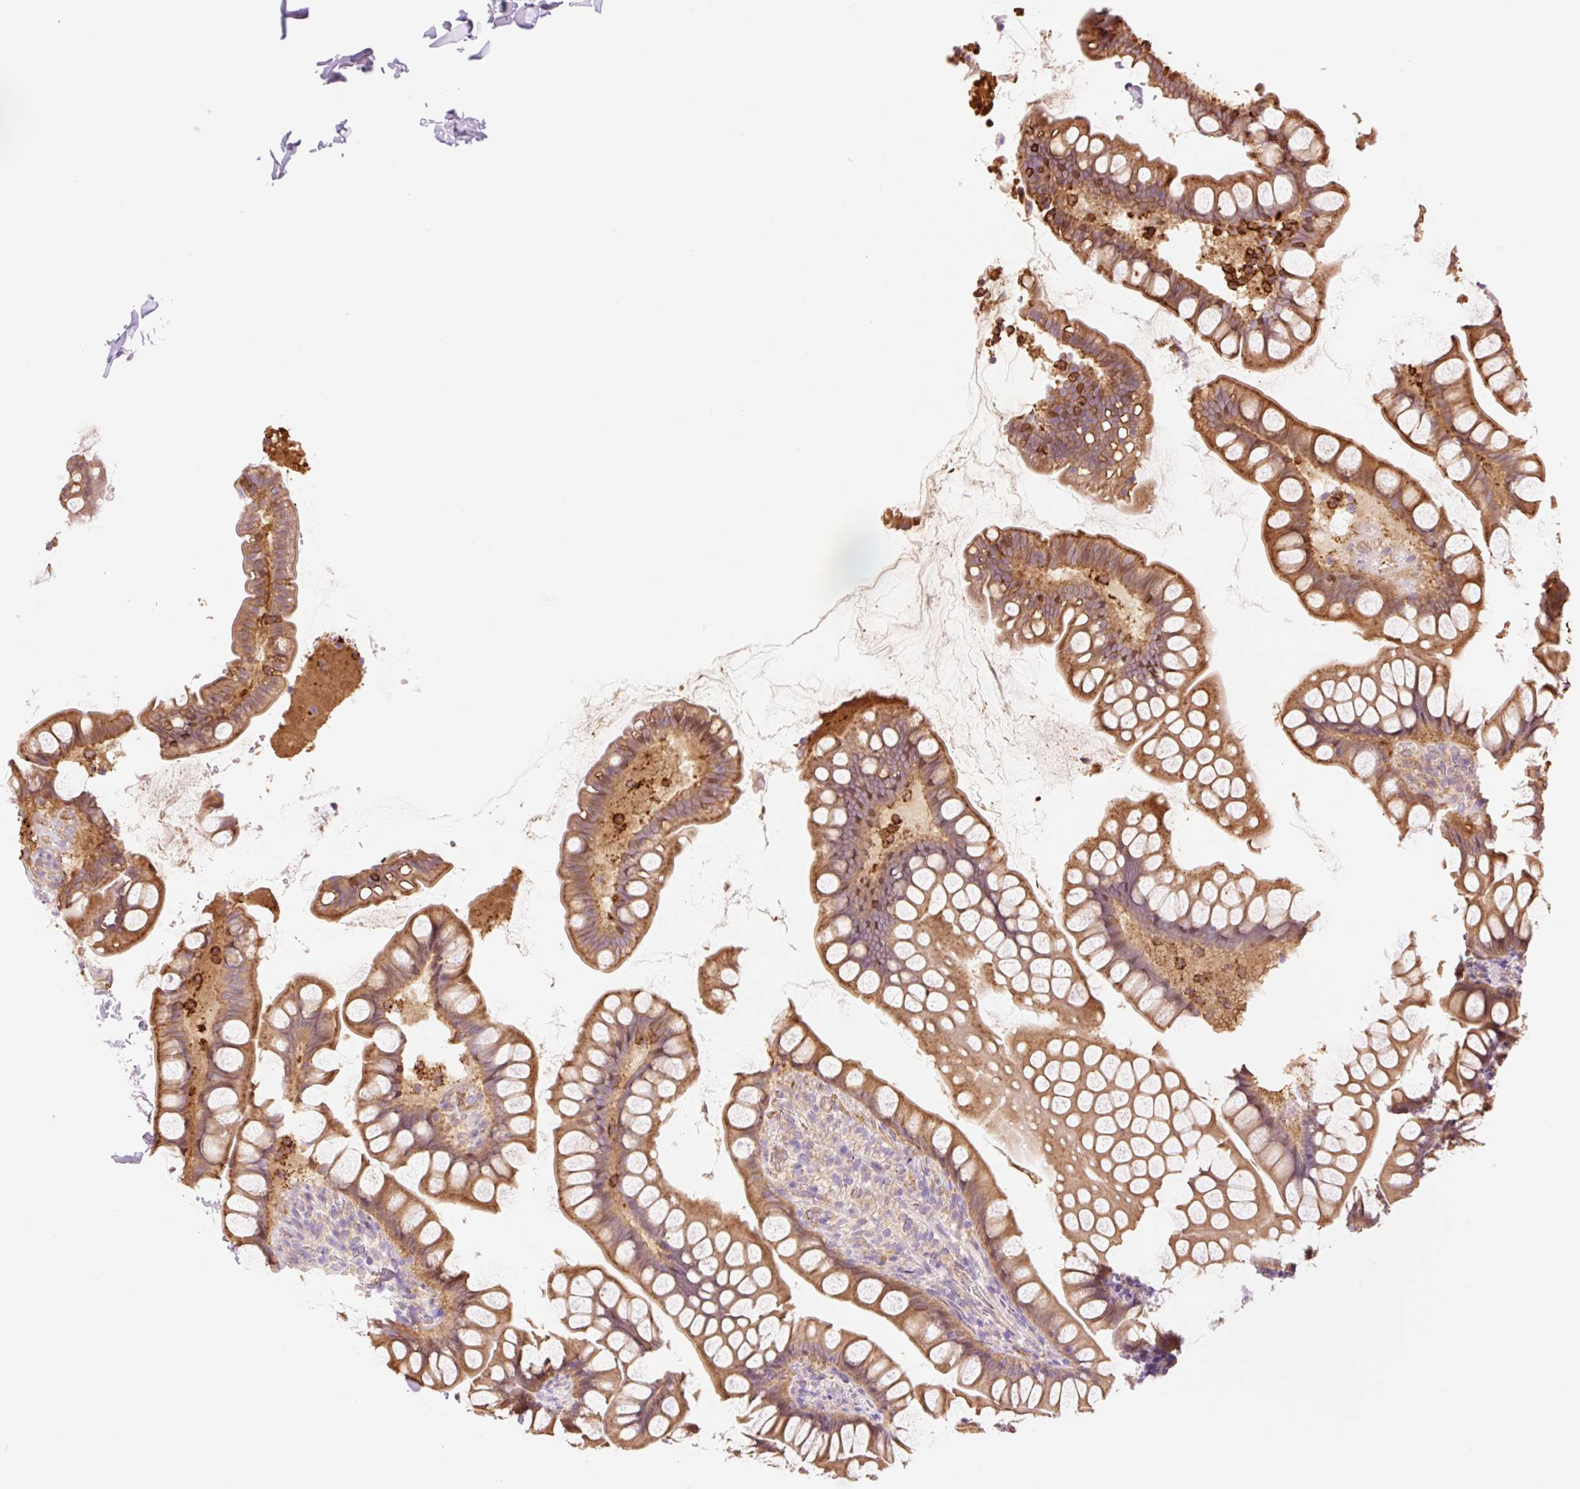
{"staining": {"intensity": "moderate", "quantity": ">75%", "location": "cytoplasmic/membranous"}, "tissue": "small intestine", "cell_type": "Glandular cells", "image_type": "normal", "snomed": [{"axis": "morphology", "description": "Normal tissue, NOS"}, {"axis": "topography", "description": "Small intestine"}], "caption": "Immunohistochemistry histopathology image of normal small intestine: small intestine stained using immunohistochemistry shows medium levels of moderate protein expression localized specifically in the cytoplasmic/membranous of glandular cells, appearing as a cytoplasmic/membranous brown color.", "gene": "NLRP5", "patient": {"sex": "male", "age": 70}}